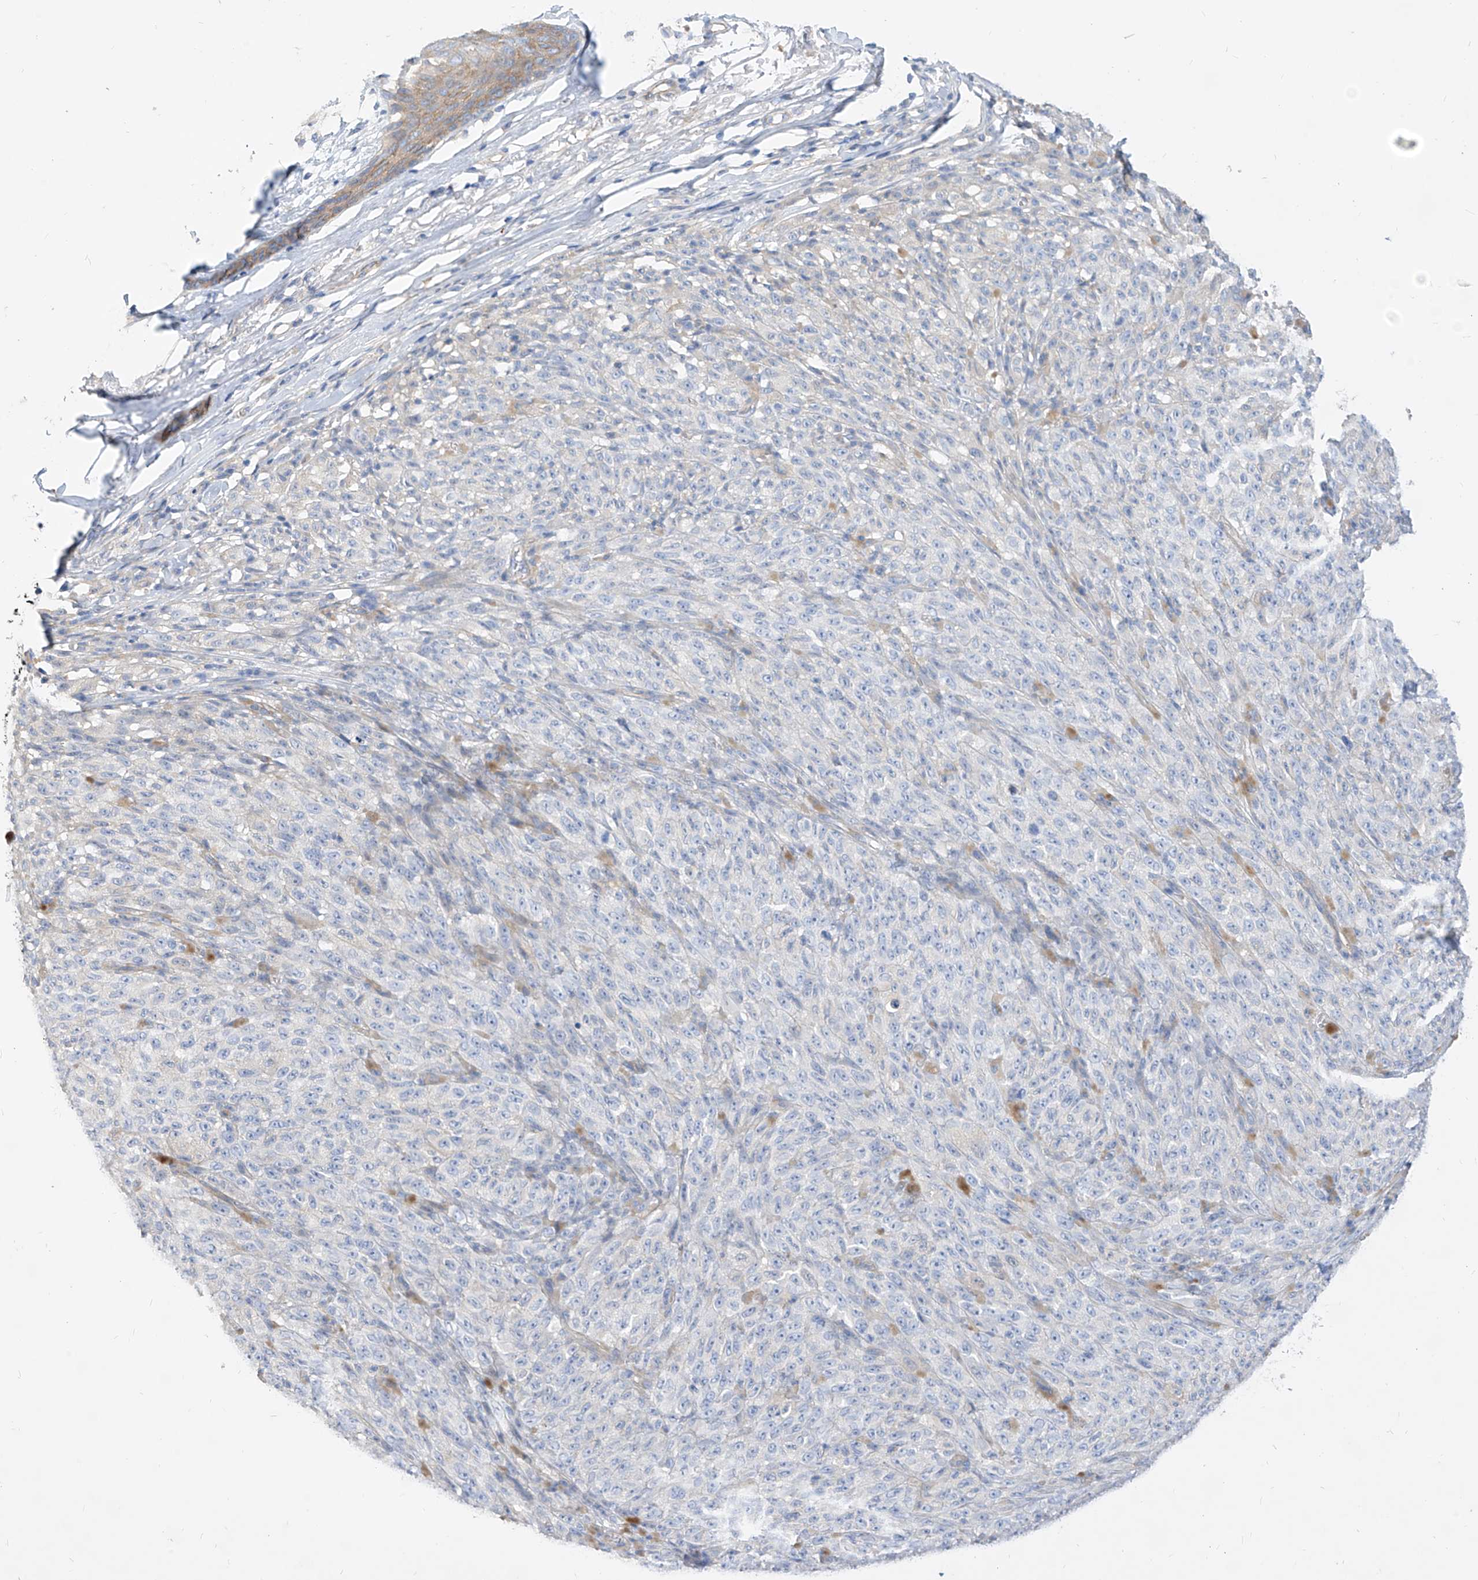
{"staining": {"intensity": "negative", "quantity": "none", "location": "none"}, "tissue": "melanoma", "cell_type": "Tumor cells", "image_type": "cancer", "snomed": [{"axis": "morphology", "description": "Malignant melanoma, NOS"}, {"axis": "topography", "description": "Skin"}], "caption": "Malignant melanoma was stained to show a protein in brown. There is no significant positivity in tumor cells.", "gene": "SCGB2A1", "patient": {"sex": "female", "age": 82}}